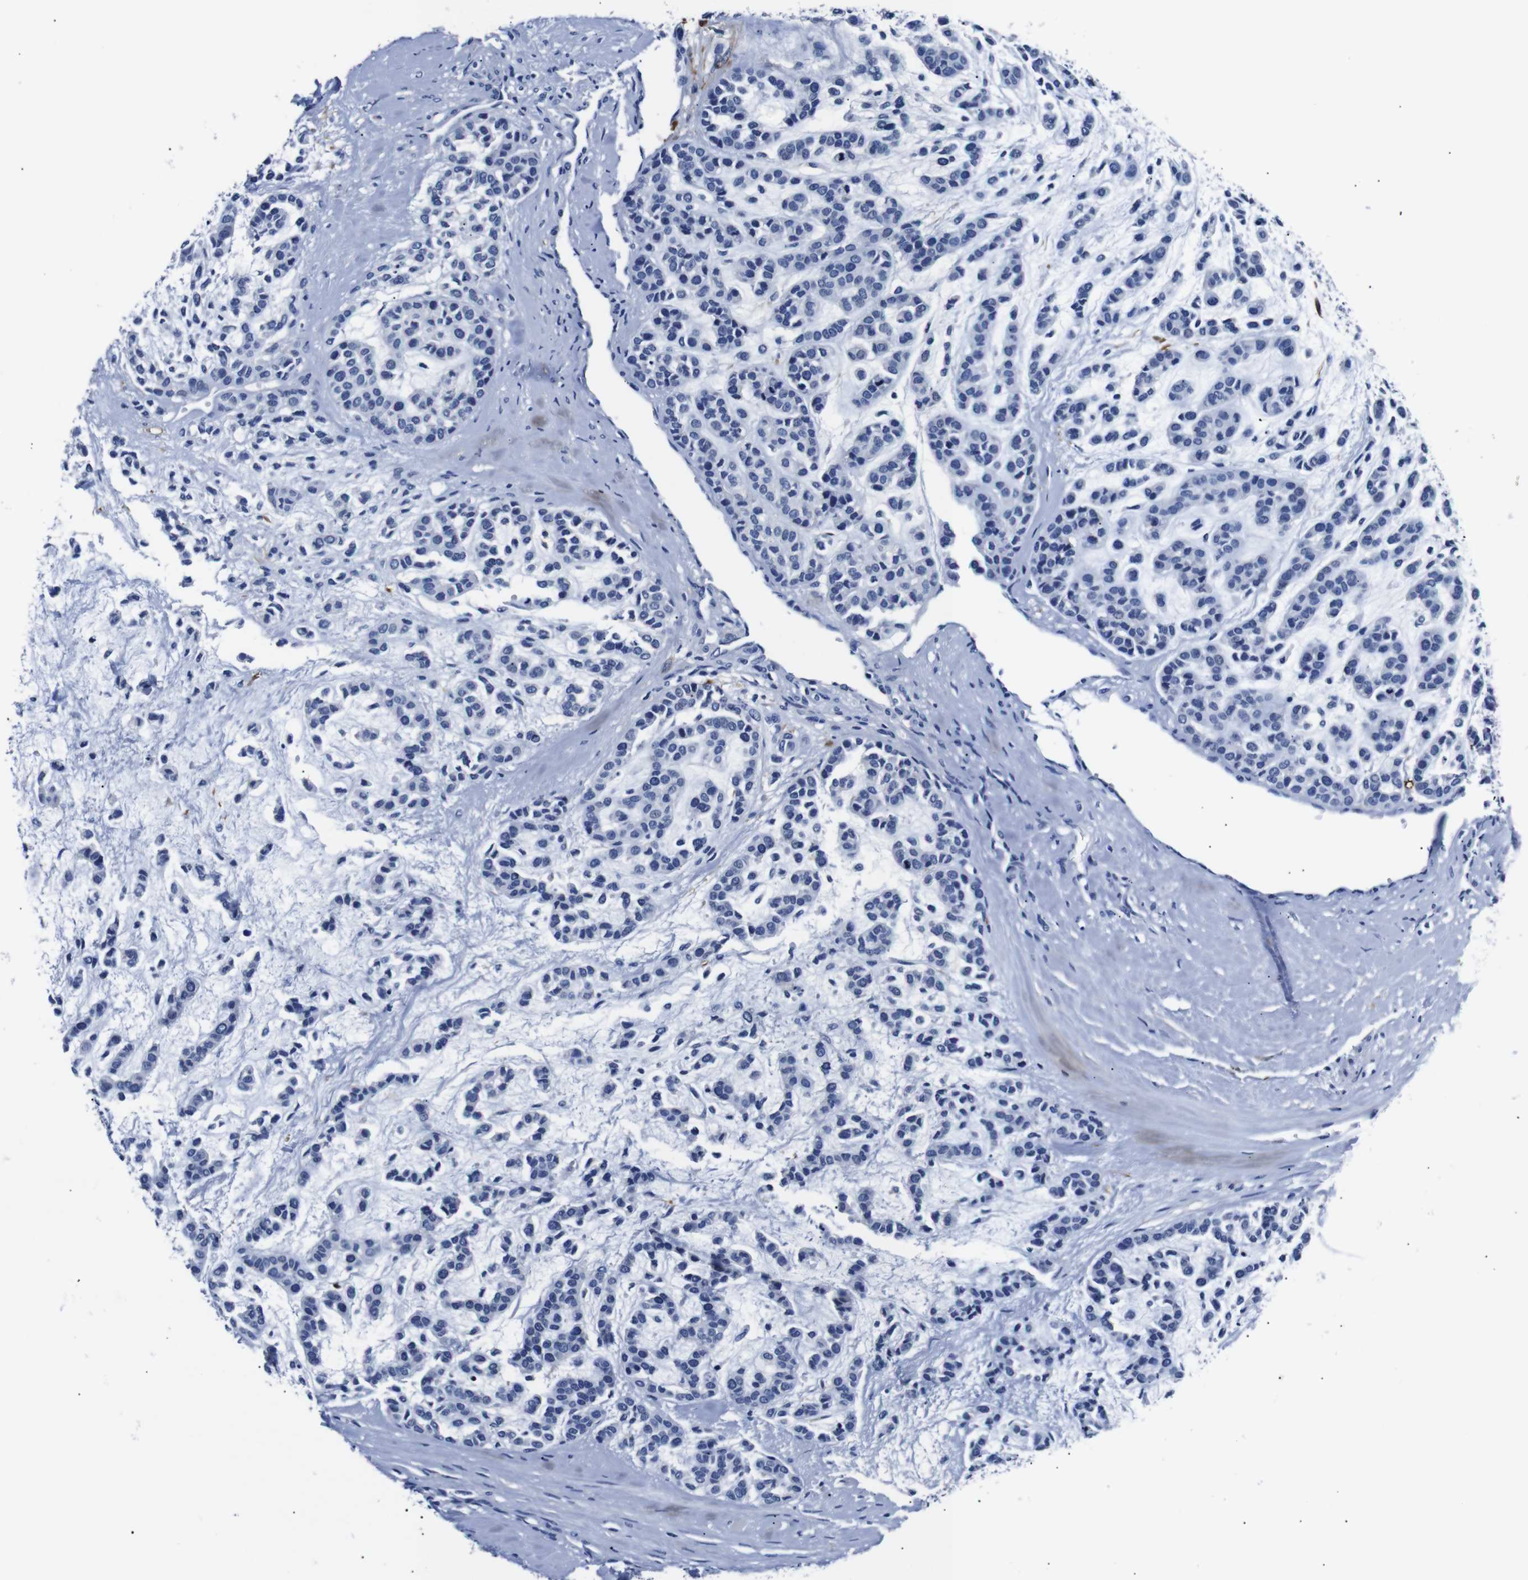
{"staining": {"intensity": "negative", "quantity": "none", "location": "none"}, "tissue": "head and neck cancer", "cell_type": "Tumor cells", "image_type": "cancer", "snomed": [{"axis": "morphology", "description": "Adenocarcinoma, NOS"}, {"axis": "morphology", "description": "Adenoma, NOS"}, {"axis": "topography", "description": "Head-Neck"}], "caption": "This is an IHC histopathology image of head and neck adenocarcinoma. There is no staining in tumor cells.", "gene": "GAP43", "patient": {"sex": "female", "age": 55}}